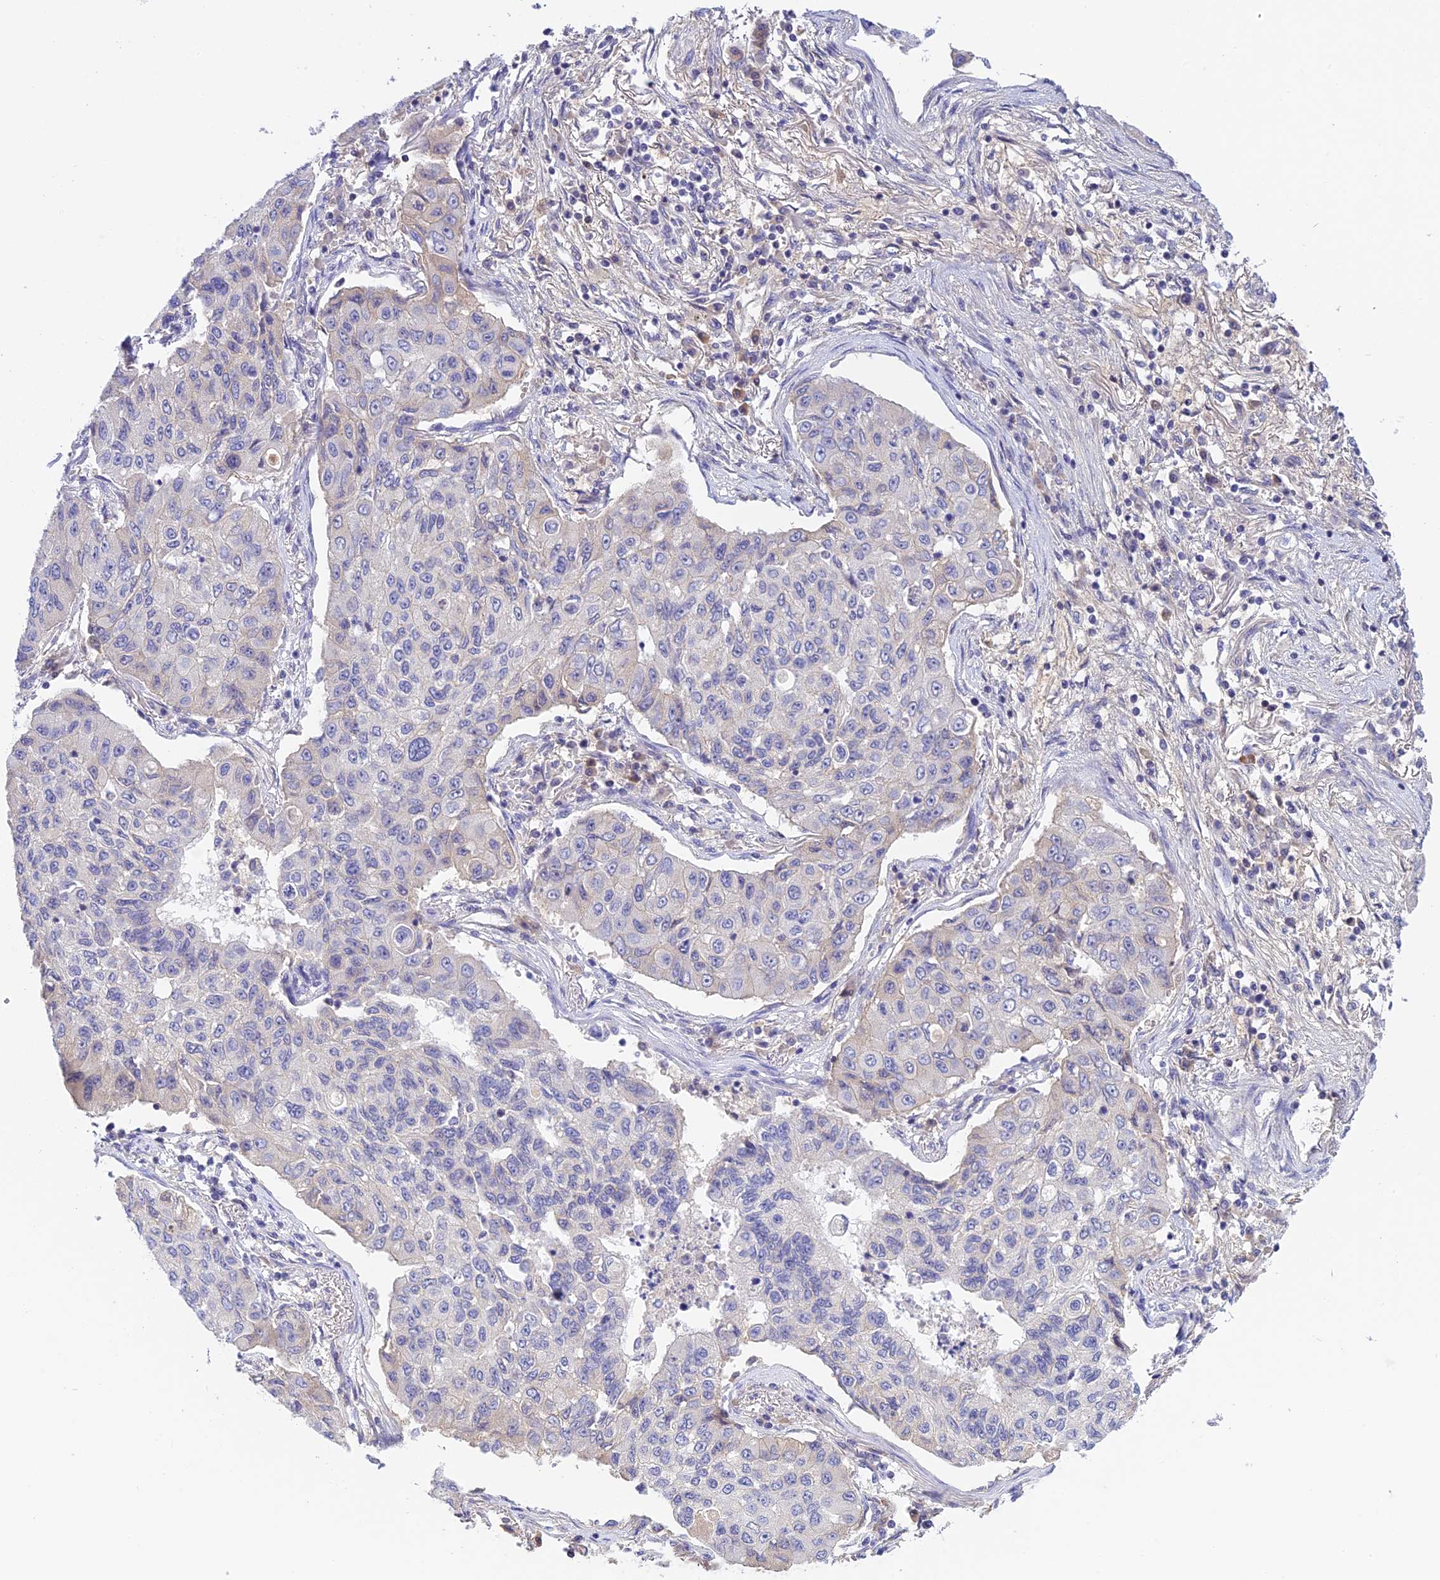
{"staining": {"intensity": "weak", "quantity": "<25%", "location": "cytoplasmic/membranous"}, "tissue": "lung cancer", "cell_type": "Tumor cells", "image_type": "cancer", "snomed": [{"axis": "morphology", "description": "Squamous cell carcinoma, NOS"}, {"axis": "topography", "description": "Lung"}], "caption": "High power microscopy image of an IHC image of lung cancer, revealing no significant staining in tumor cells.", "gene": "THAP11", "patient": {"sex": "male", "age": 74}}